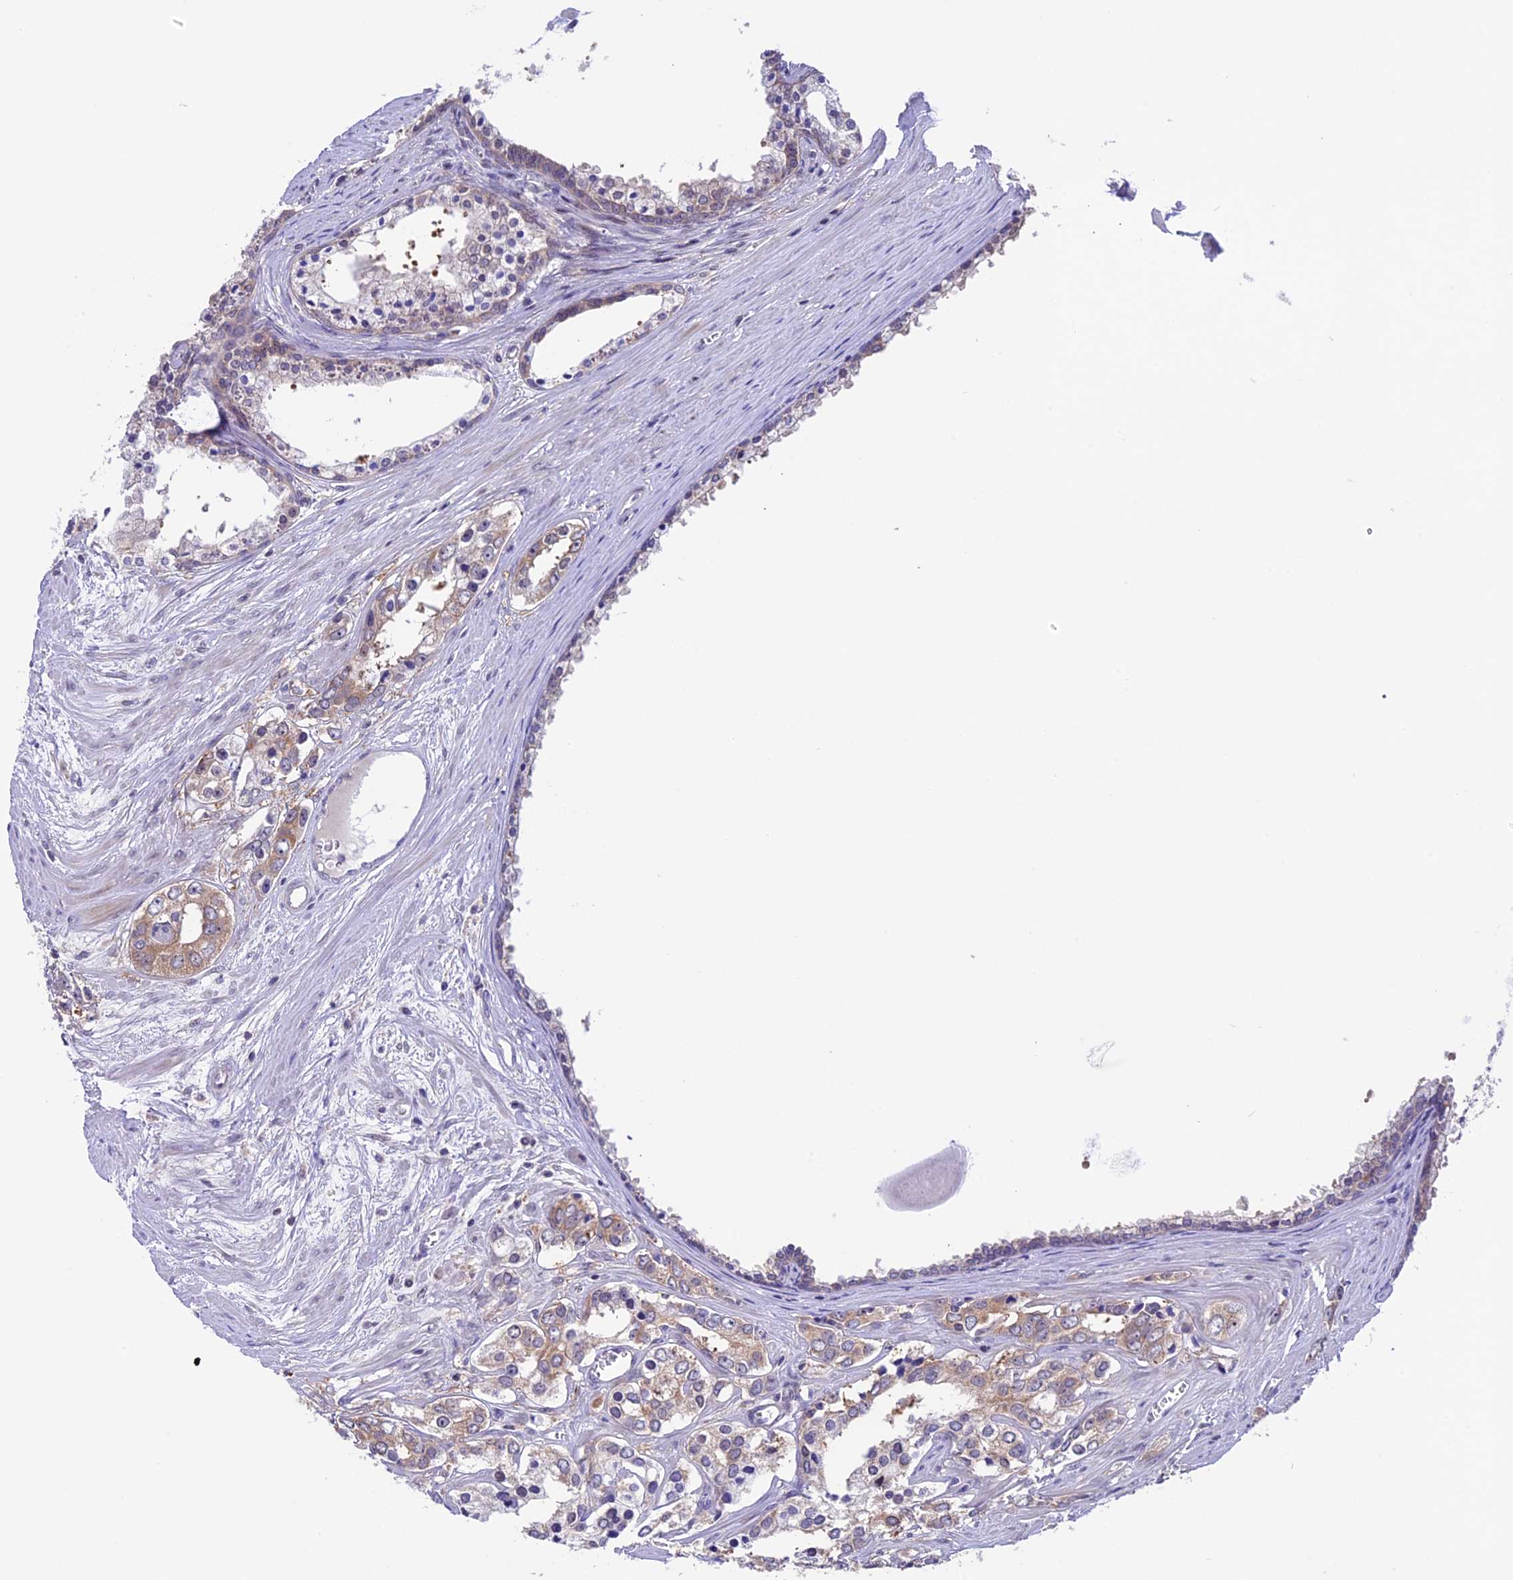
{"staining": {"intensity": "weak", "quantity": ">75%", "location": "cytoplasmic/membranous"}, "tissue": "prostate cancer", "cell_type": "Tumor cells", "image_type": "cancer", "snomed": [{"axis": "morphology", "description": "Adenocarcinoma, High grade"}, {"axis": "topography", "description": "Prostate"}], "caption": "Prostate cancer (adenocarcinoma (high-grade)) tissue exhibits weak cytoplasmic/membranous expression in approximately >75% of tumor cells (DAB IHC with brightfield microscopy, high magnification).", "gene": "XKR7", "patient": {"sex": "male", "age": 66}}